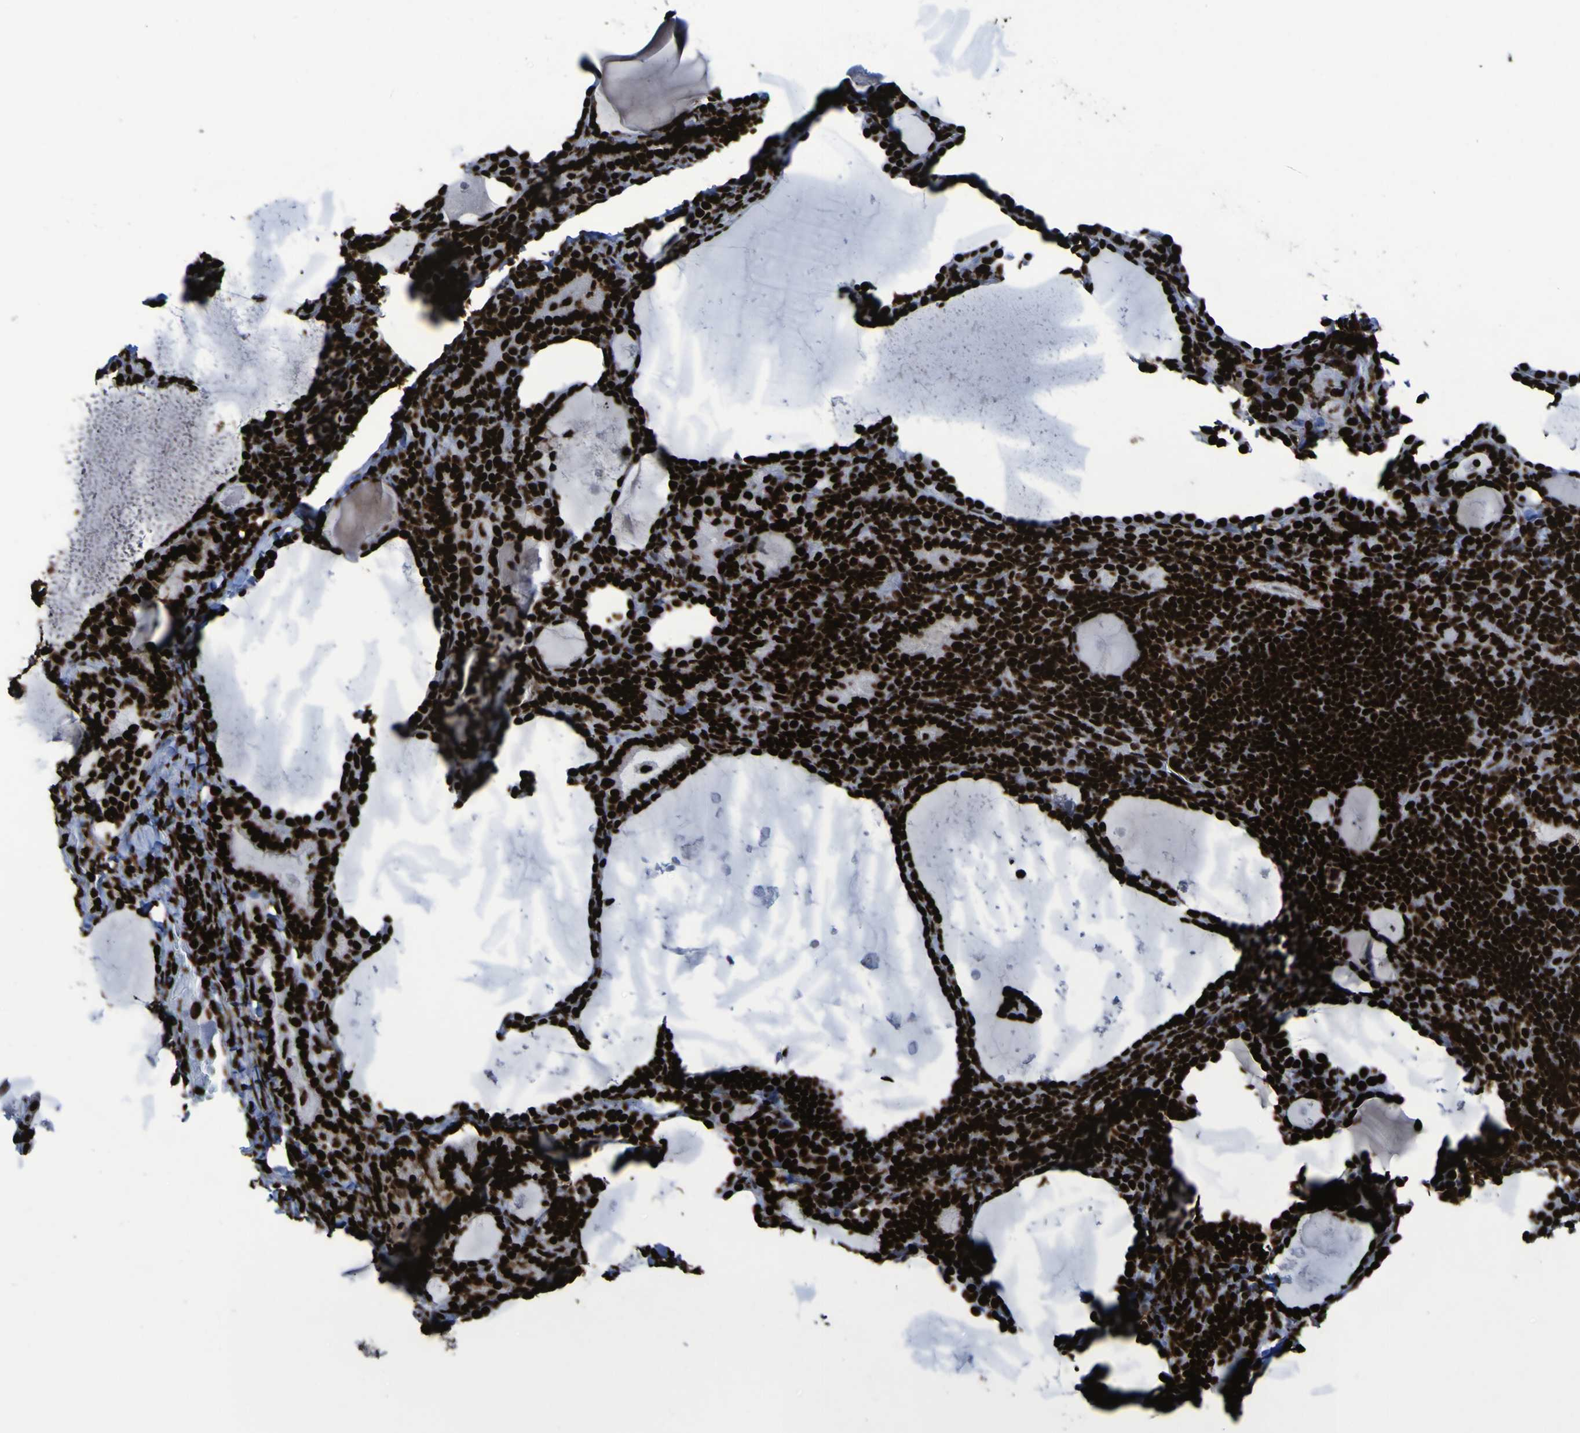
{"staining": {"intensity": "strong", "quantity": ">75%", "location": "nuclear"}, "tissue": "thyroid cancer", "cell_type": "Tumor cells", "image_type": "cancer", "snomed": [{"axis": "morphology", "description": "Papillary adenocarcinoma, NOS"}, {"axis": "topography", "description": "Thyroid gland"}], "caption": "The immunohistochemical stain shows strong nuclear positivity in tumor cells of thyroid cancer tissue.", "gene": "NPM1", "patient": {"sex": "female", "age": 42}}